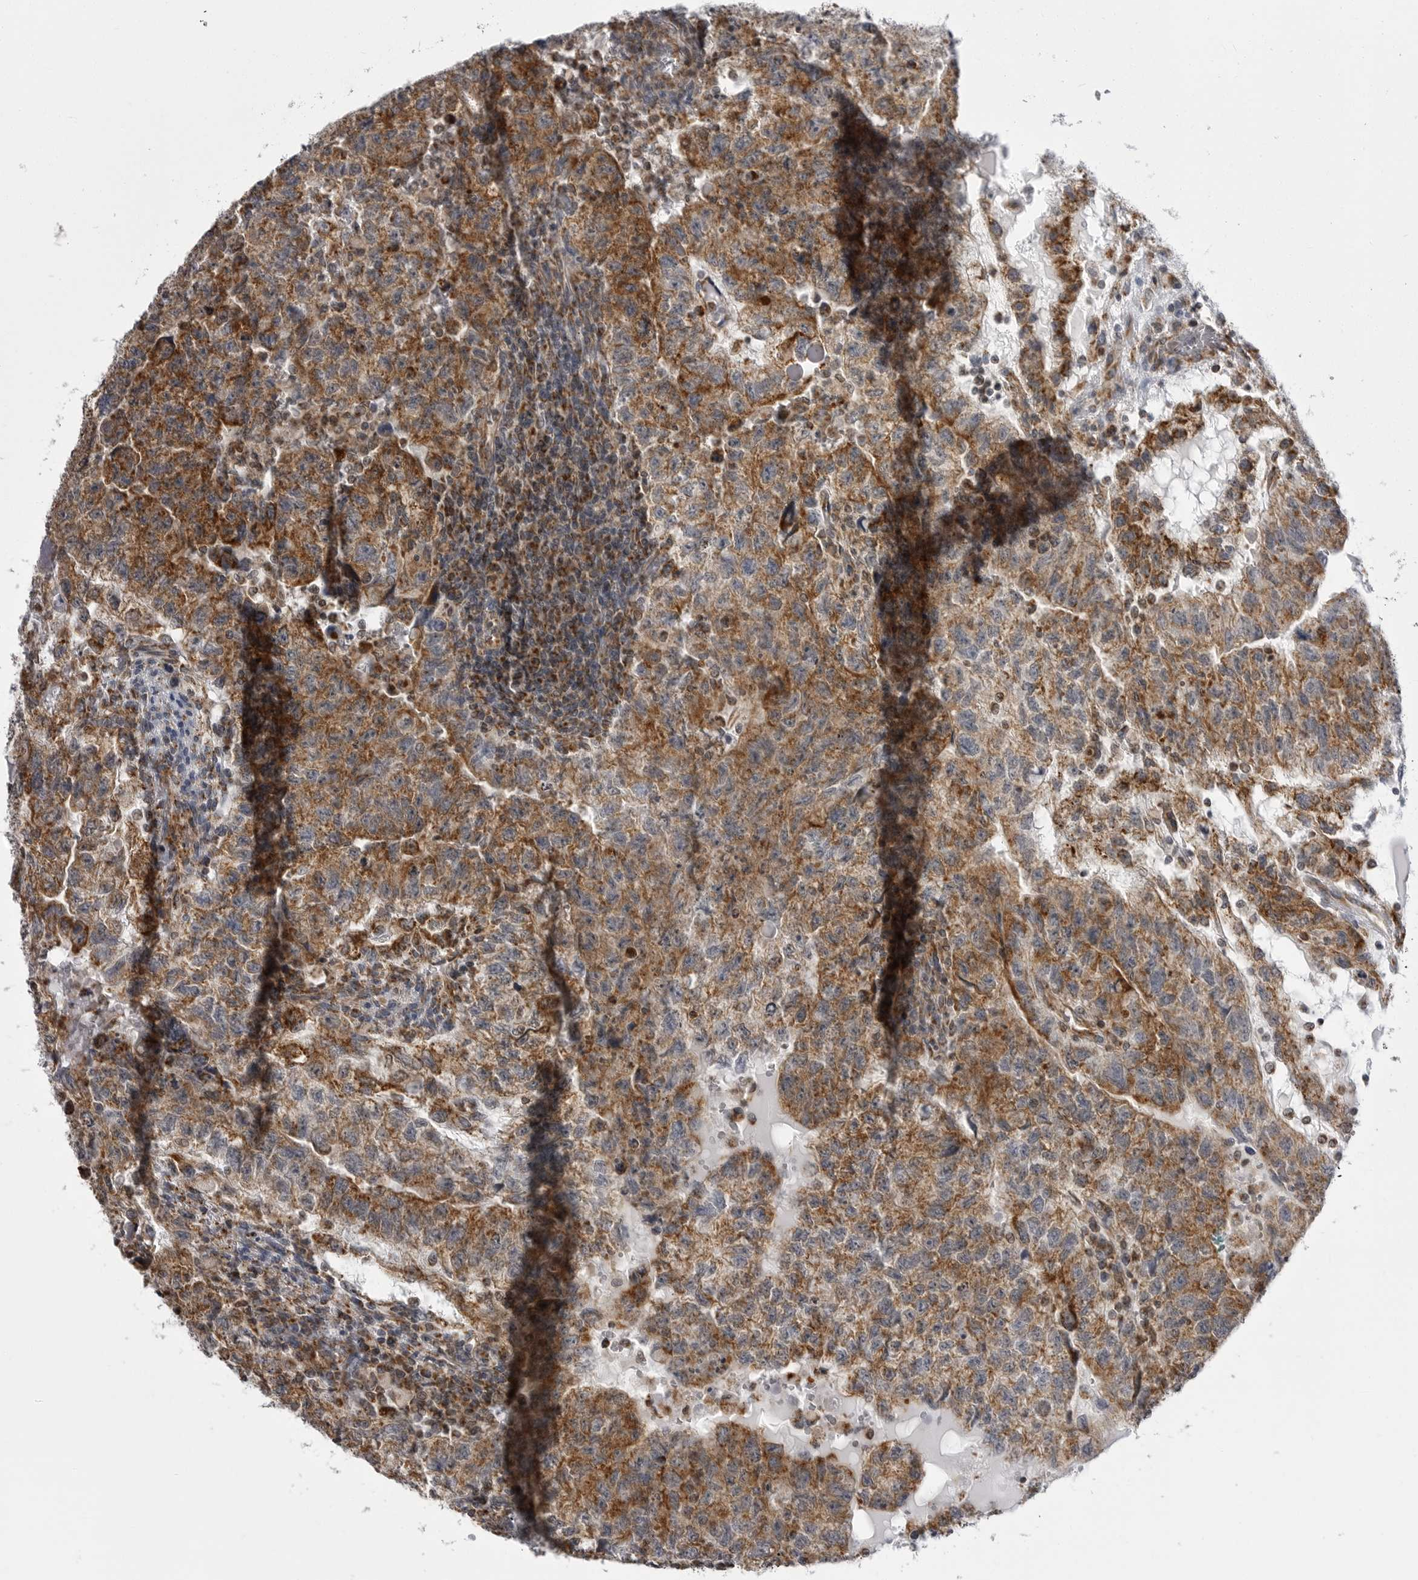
{"staining": {"intensity": "moderate", "quantity": ">75%", "location": "cytoplasmic/membranous"}, "tissue": "testis cancer", "cell_type": "Tumor cells", "image_type": "cancer", "snomed": [{"axis": "morphology", "description": "Carcinoma, Embryonal, NOS"}, {"axis": "topography", "description": "Testis"}], "caption": "This micrograph exhibits IHC staining of human embryonal carcinoma (testis), with medium moderate cytoplasmic/membranous expression in about >75% of tumor cells.", "gene": "FH", "patient": {"sex": "male", "age": 36}}